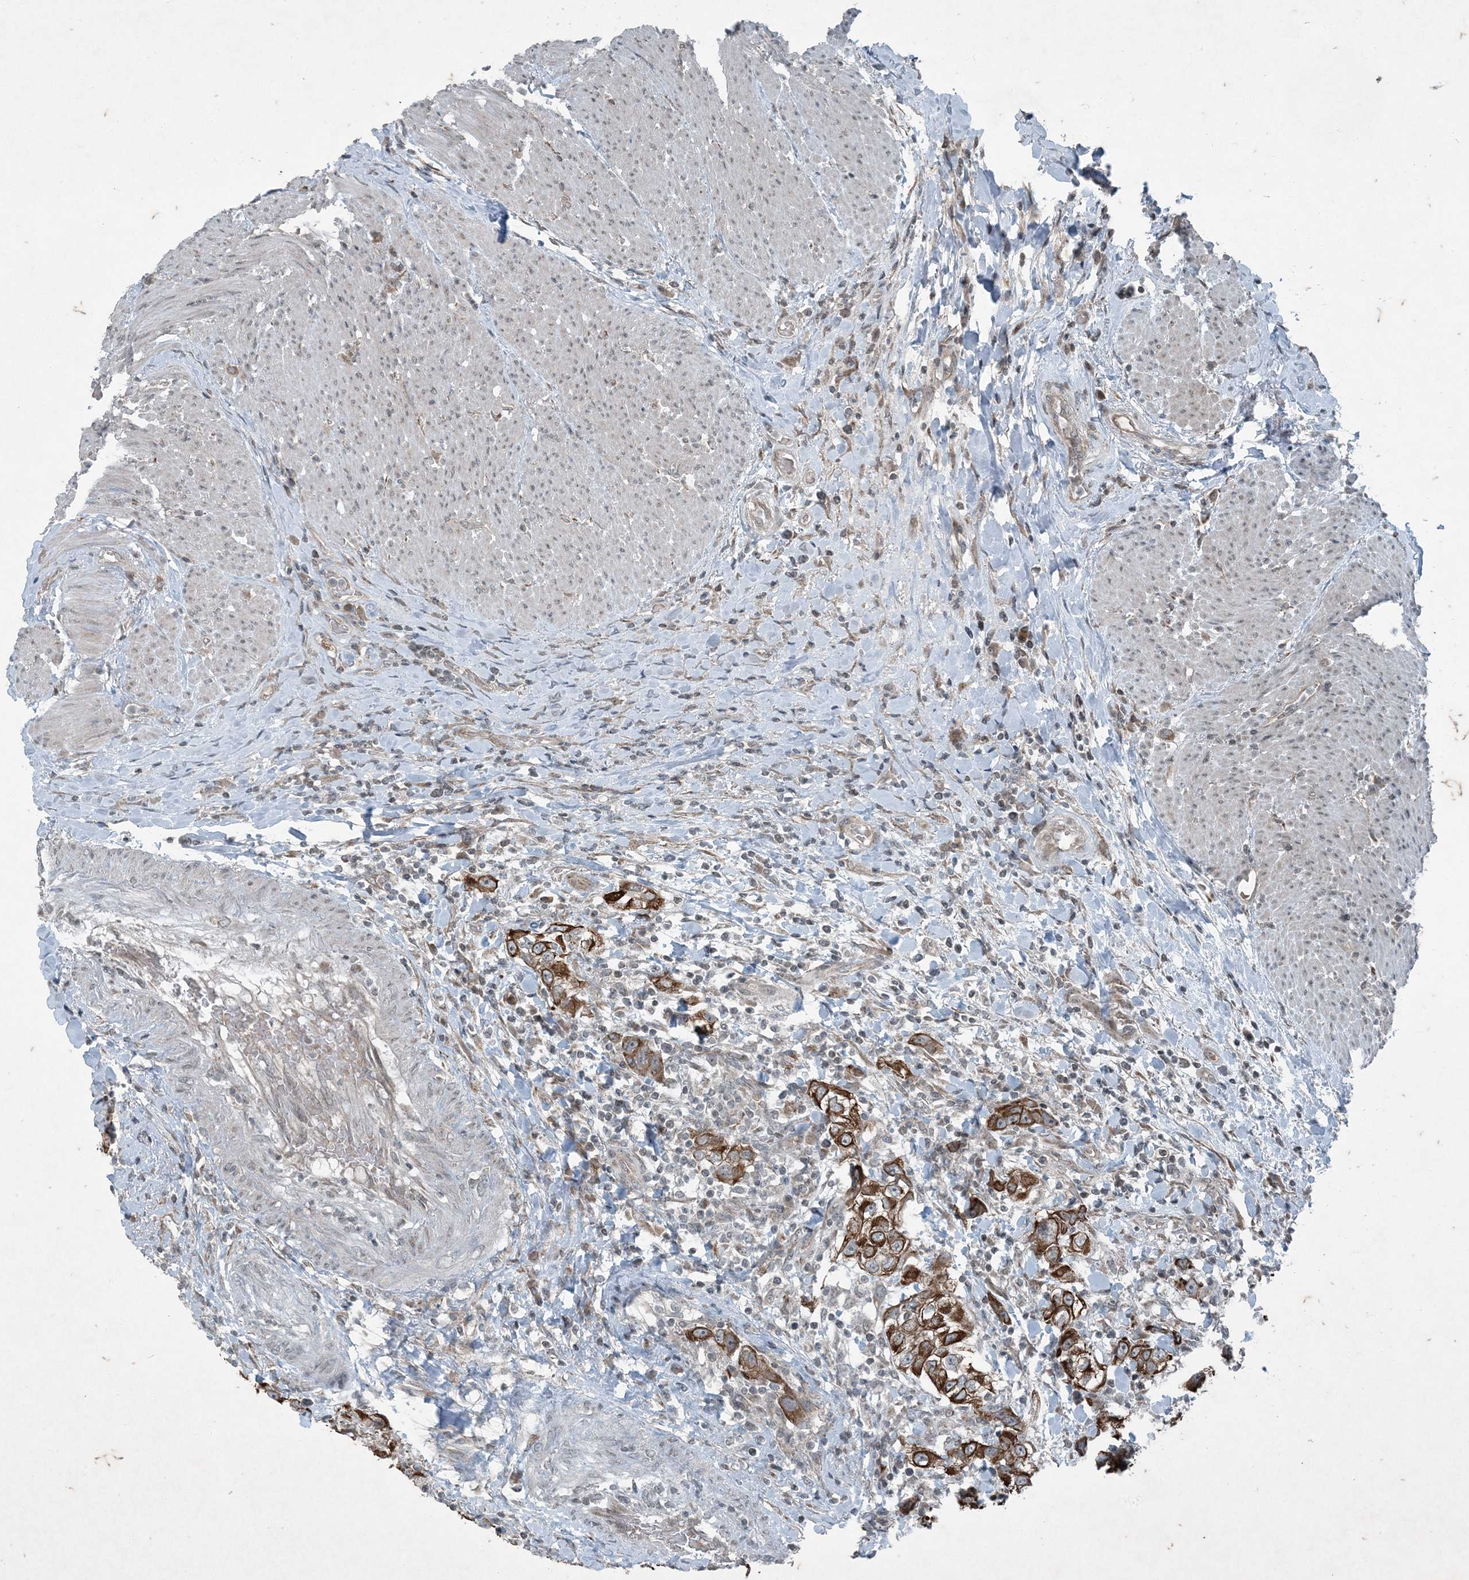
{"staining": {"intensity": "strong", "quantity": ">75%", "location": "cytoplasmic/membranous"}, "tissue": "urothelial cancer", "cell_type": "Tumor cells", "image_type": "cancer", "snomed": [{"axis": "morphology", "description": "Urothelial carcinoma, High grade"}, {"axis": "topography", "description": "Urinary bladder"}], "caption": "Urothelial carcinoma (high-grade) stained with a protein marker displays strong staining in tumor cells.", "gene": "PC", "patient": {"sex": "female", "age": 80}}